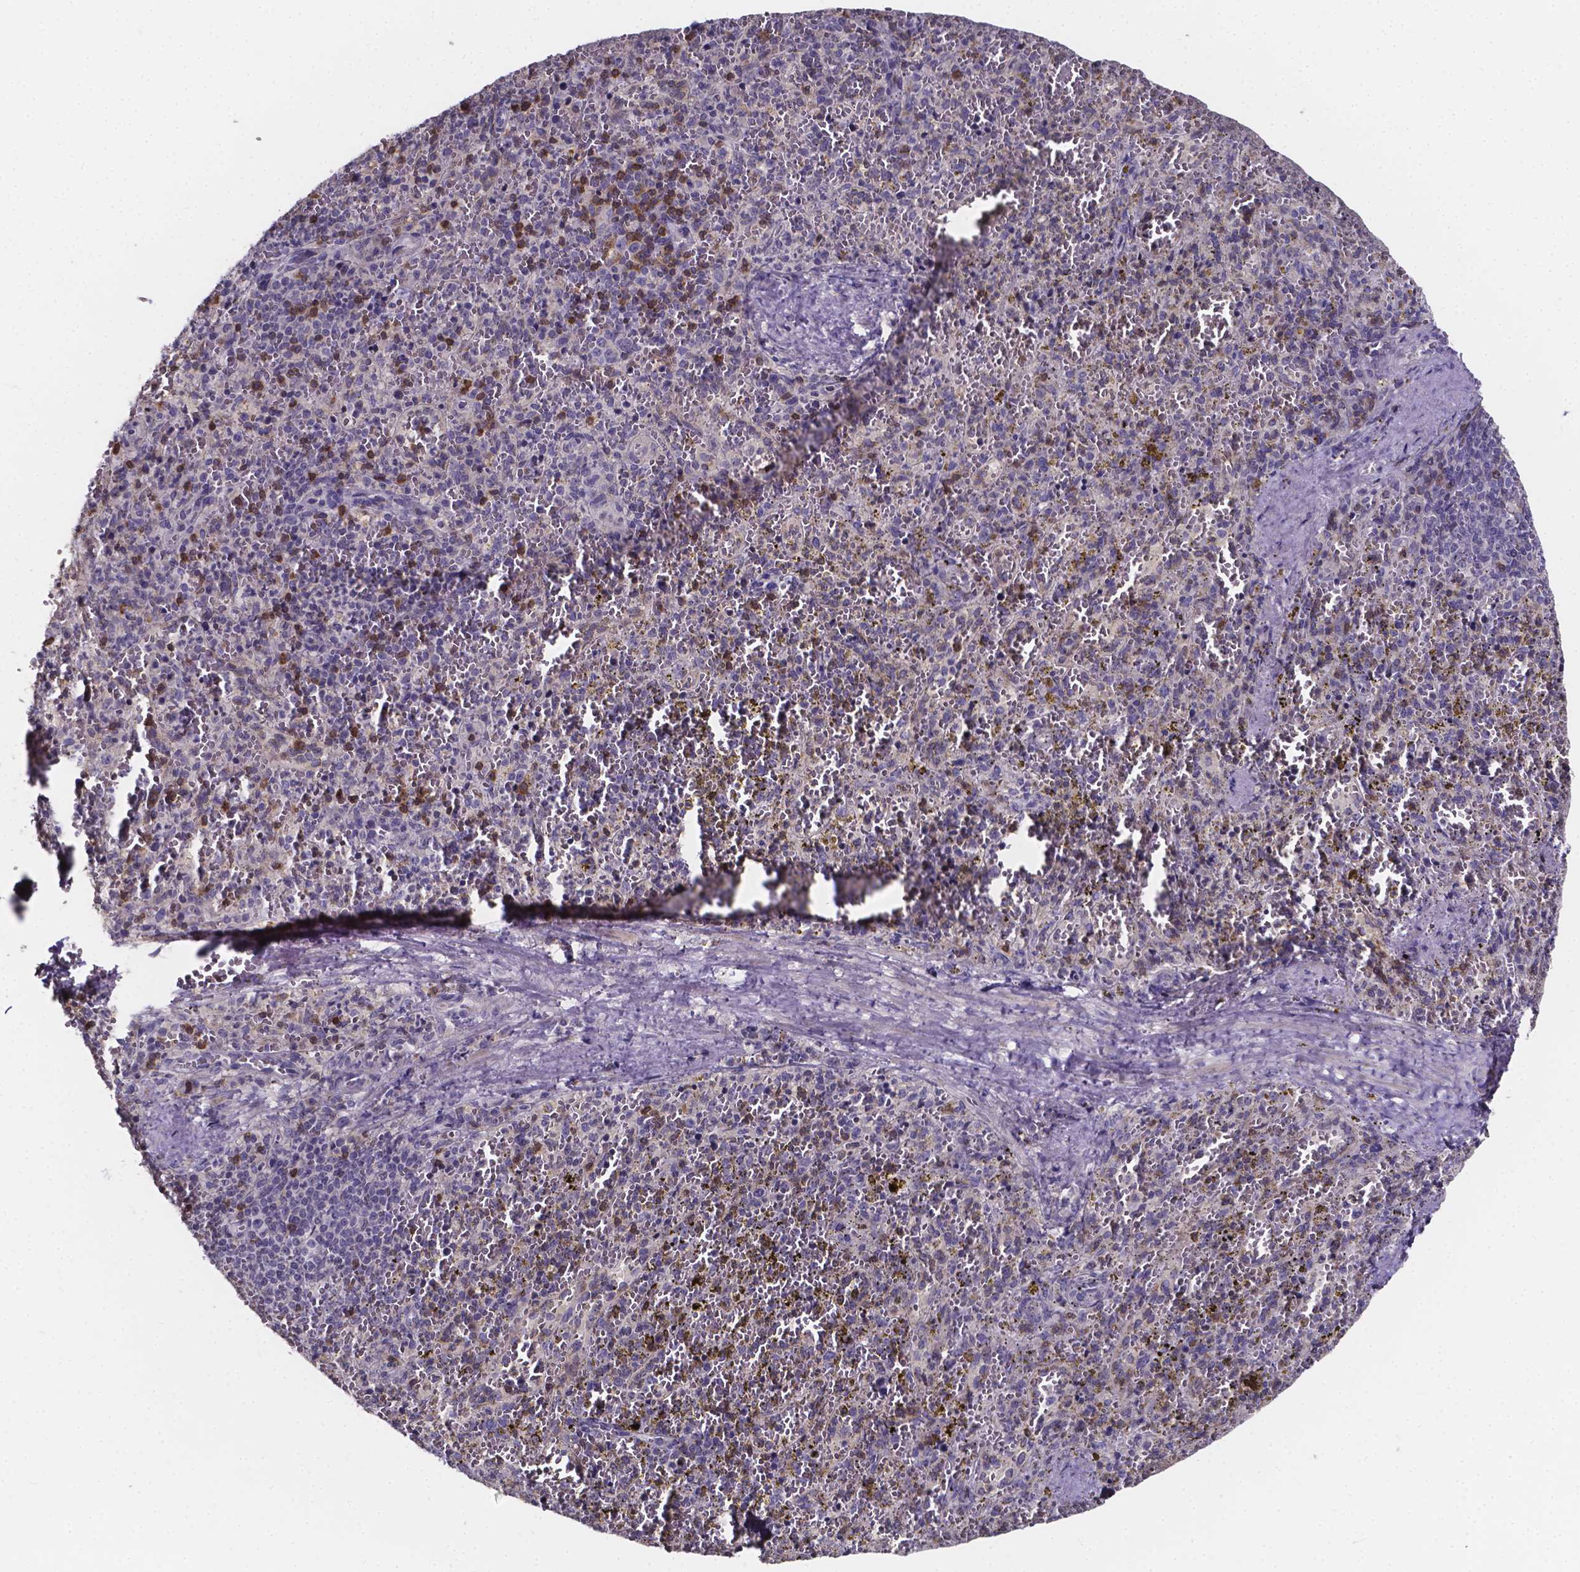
{"staining": {"intensity": "strong", "quantity": "<25%", "location": "cytoplasmic/membranous"}, "tissue": "spleen", "cell_type": "Cells in red pulp", "image_type": "normal", "snomed": [{"axis": "morphology", "description": "Normal tissue, NOS"}, {"axis": "topography", "description": "Spleen"}], "caption": "An image of human spleen stained for a protein exhibits strong cytoplasmic/membranous brown staining in cells in red pulp. Using DAB (3,3'-diaminobenzidine) (brown) and hematoxylin (blue) stains, captured at high magnification using brightfield microscopy.", "gene": "THEMIS", "patient": {"sex": "female", "age": 50}}